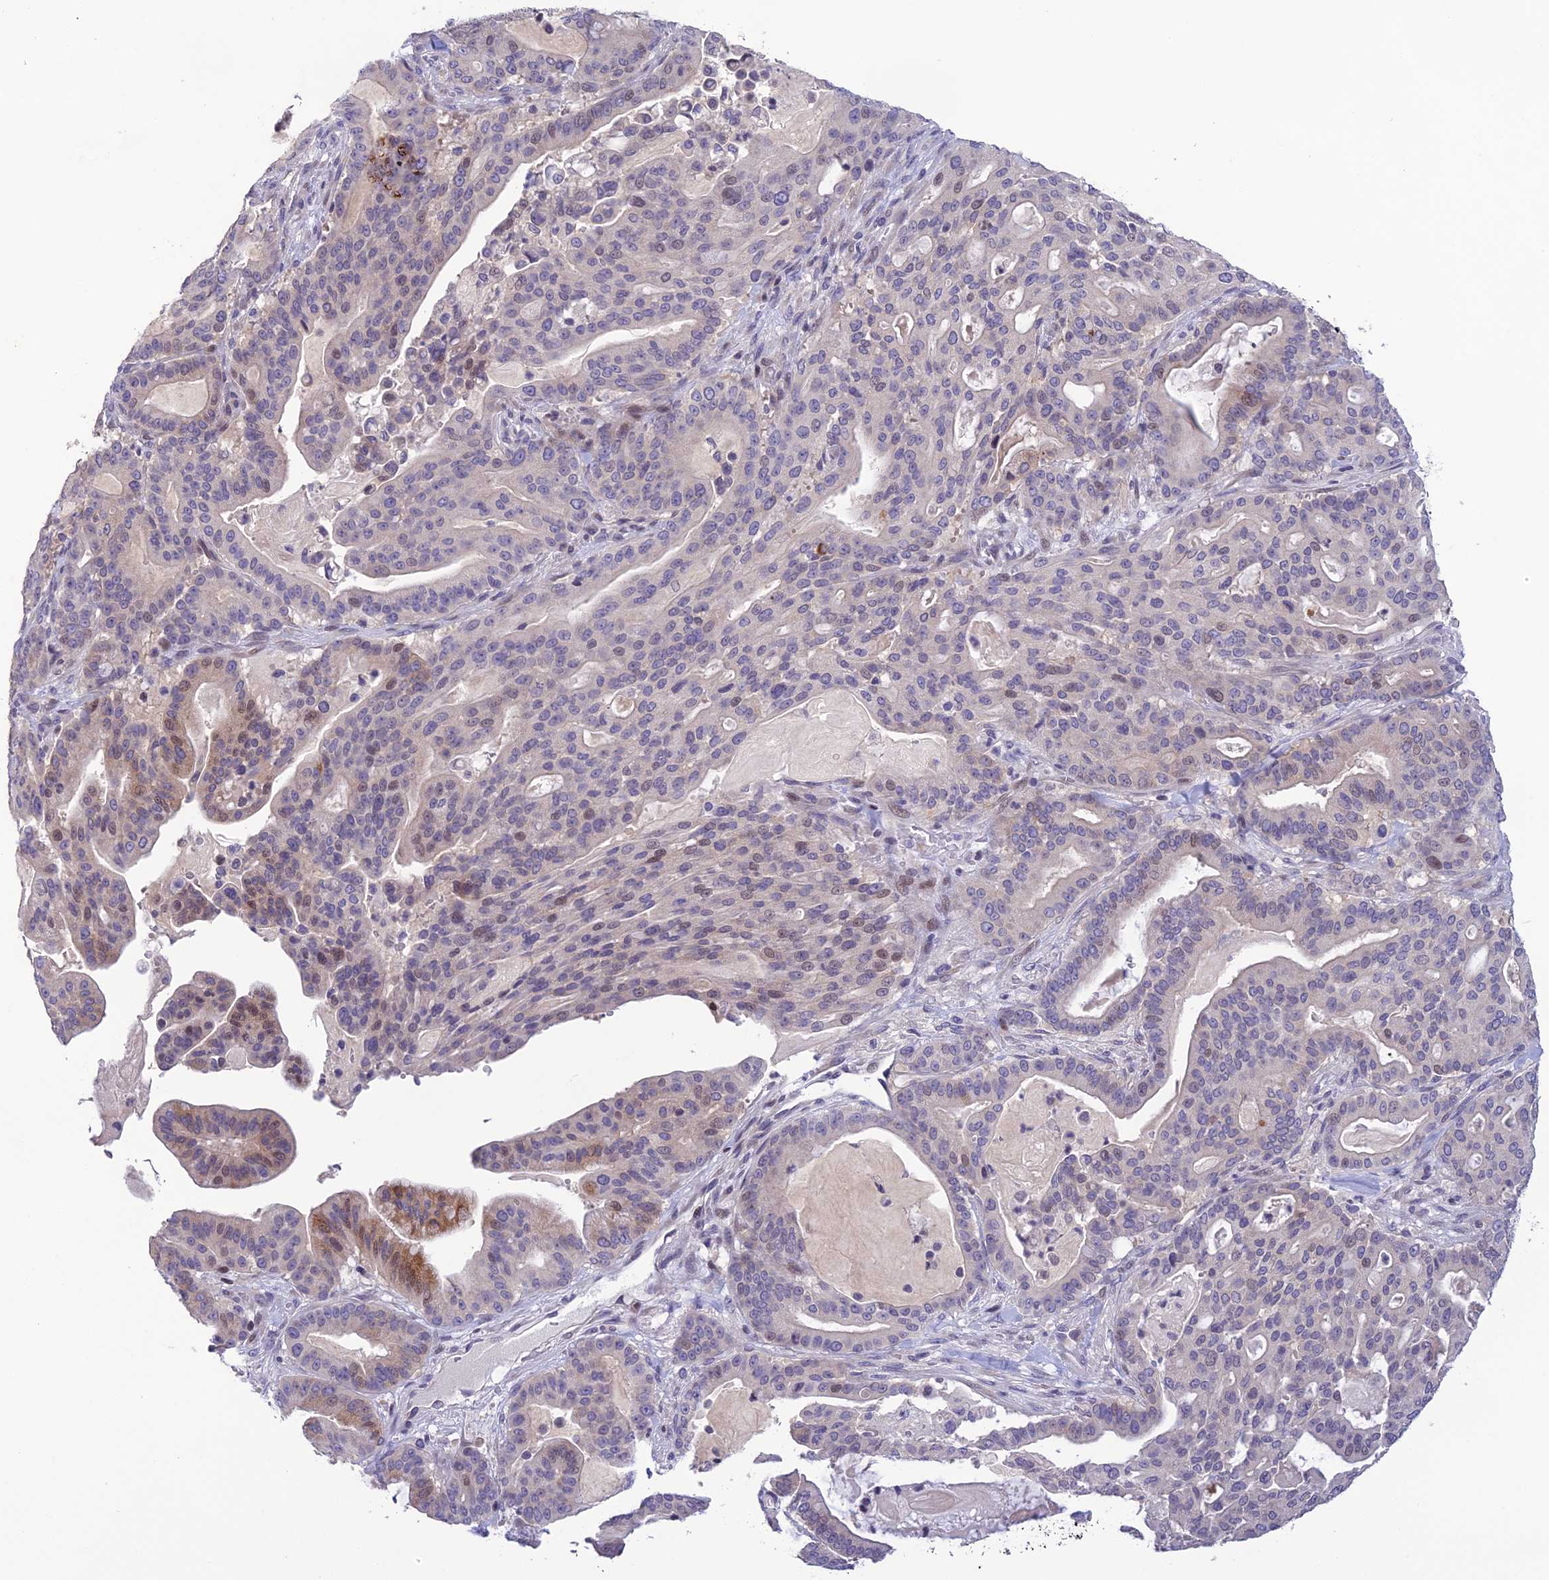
{"staining": {"intensity": "weak", "quantity": "<25%", "location": "cytoplasmic/membranous,nuclear"}, "tissue": "pancreatic cancer", "cell_type": "Tumor cells", "image_type": "cancer", "snomed": [{"axis": "morphology", "description": "Adenocarcinoma, NOS"}, {"axis": "topography", "description": "Pancreas"}], "caption": "Immunohistochemistry (IHC) photomicrograph of neoplastic tissue: adenocarcinoma (pancreatic) stained with DAB shows no significant protein staining in tumor cells.", "gene": "TMEM134", "patient": {"sex": "male", "age": 63}}